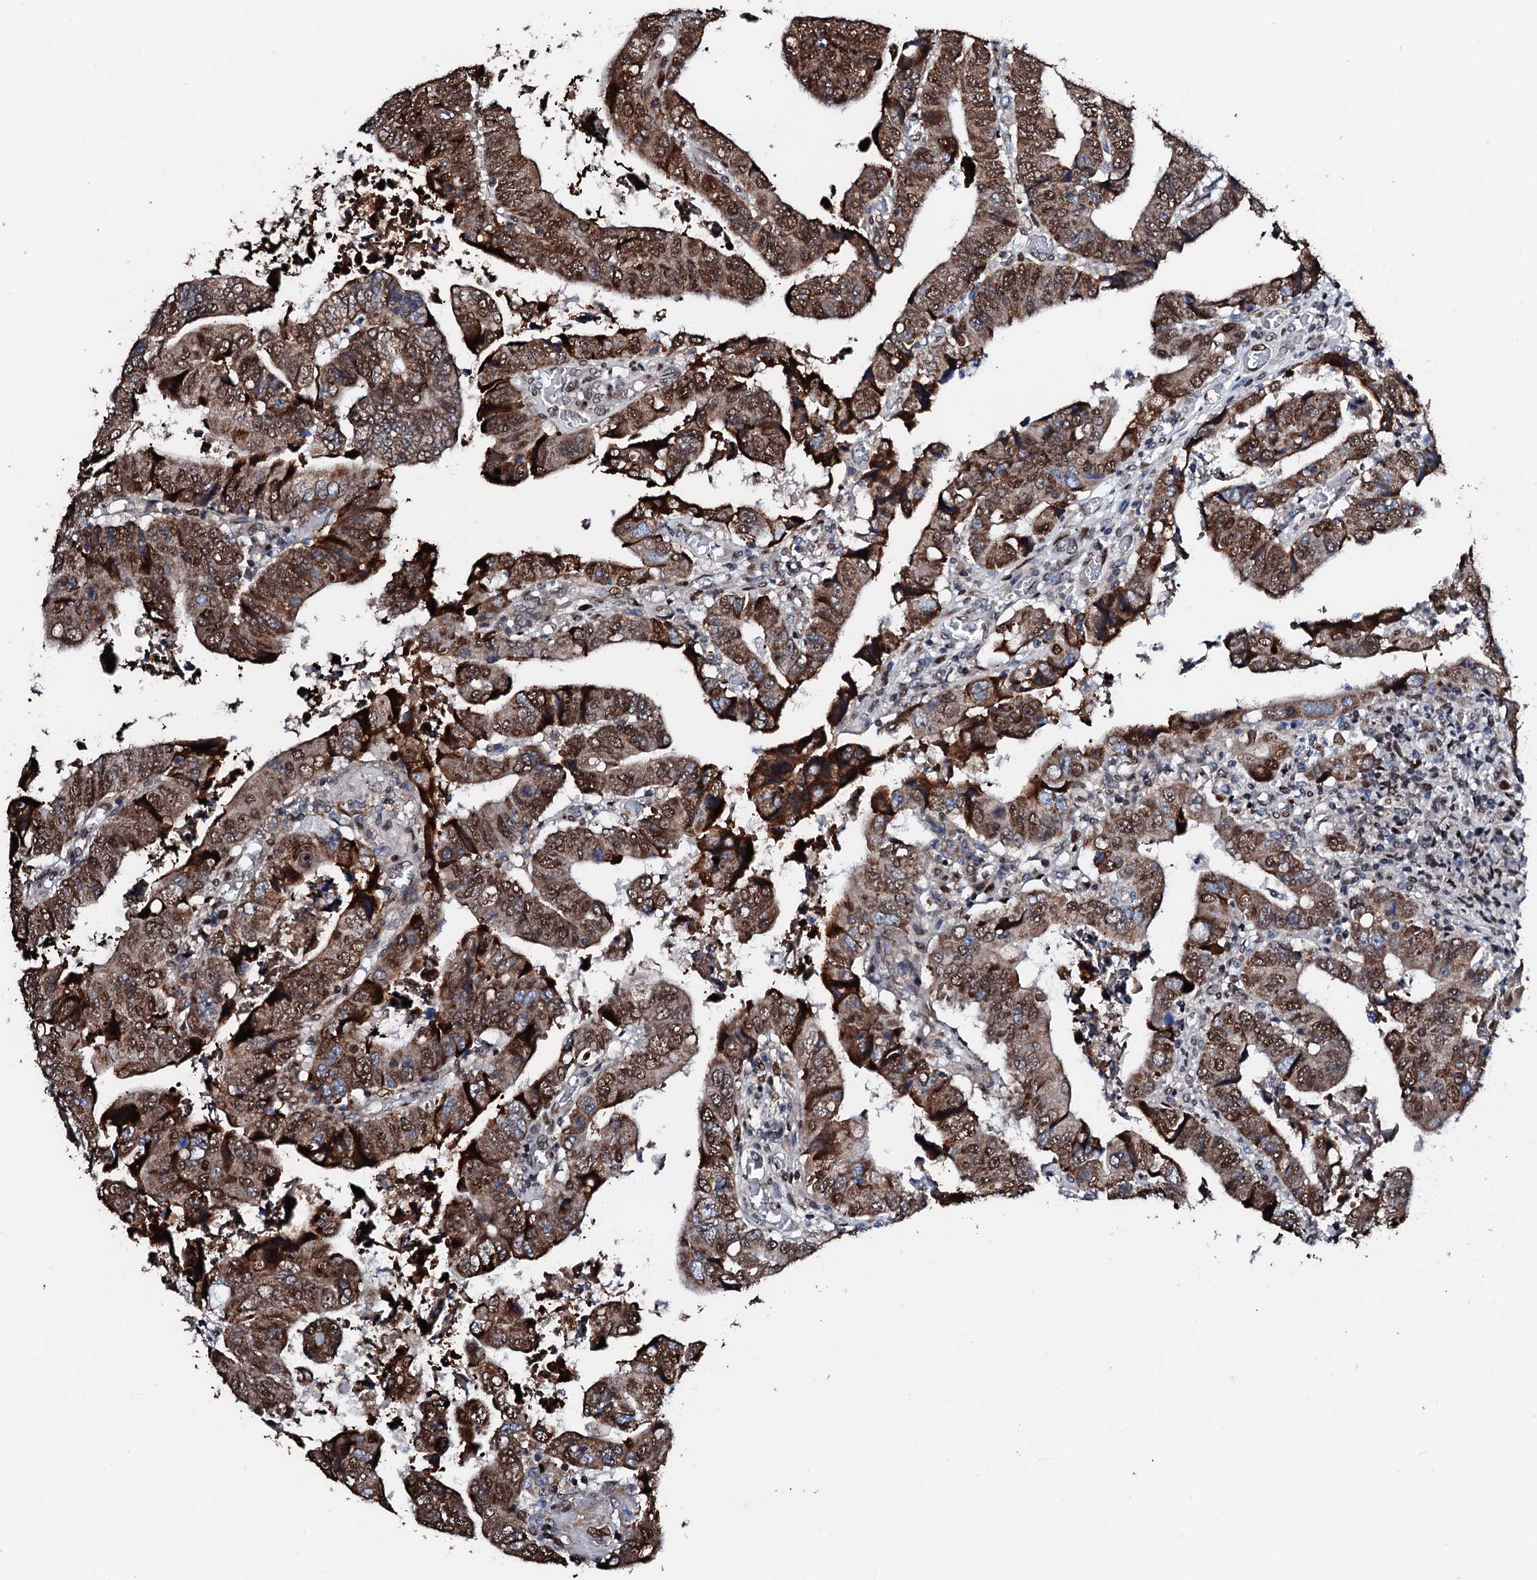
{"staining": {"intensity": "moderate", "quantity": ">75%", "location": "cytoplasmic/membranous,nuclear"}, "tissue": "colorectal cancer", "cell_type": "Tumor cells", "image_type": "cancer", "snomed": [{"axis": "morphology", "description": "Normal tissue, NOS"}, {"axis": "morphology", "description": "Adenocarcinoma, NOS"}, {"axis": "topography", "description": "Rectum"}], "caption": "Tumor cells display medium levels of moderate cytoplasmic/membranous and nuclear staining in approximately >75% of cells in human adenocarcinoma (colorectal).", "gene": "KIF18A", "patient": {"sex": "female", "age": 65}}